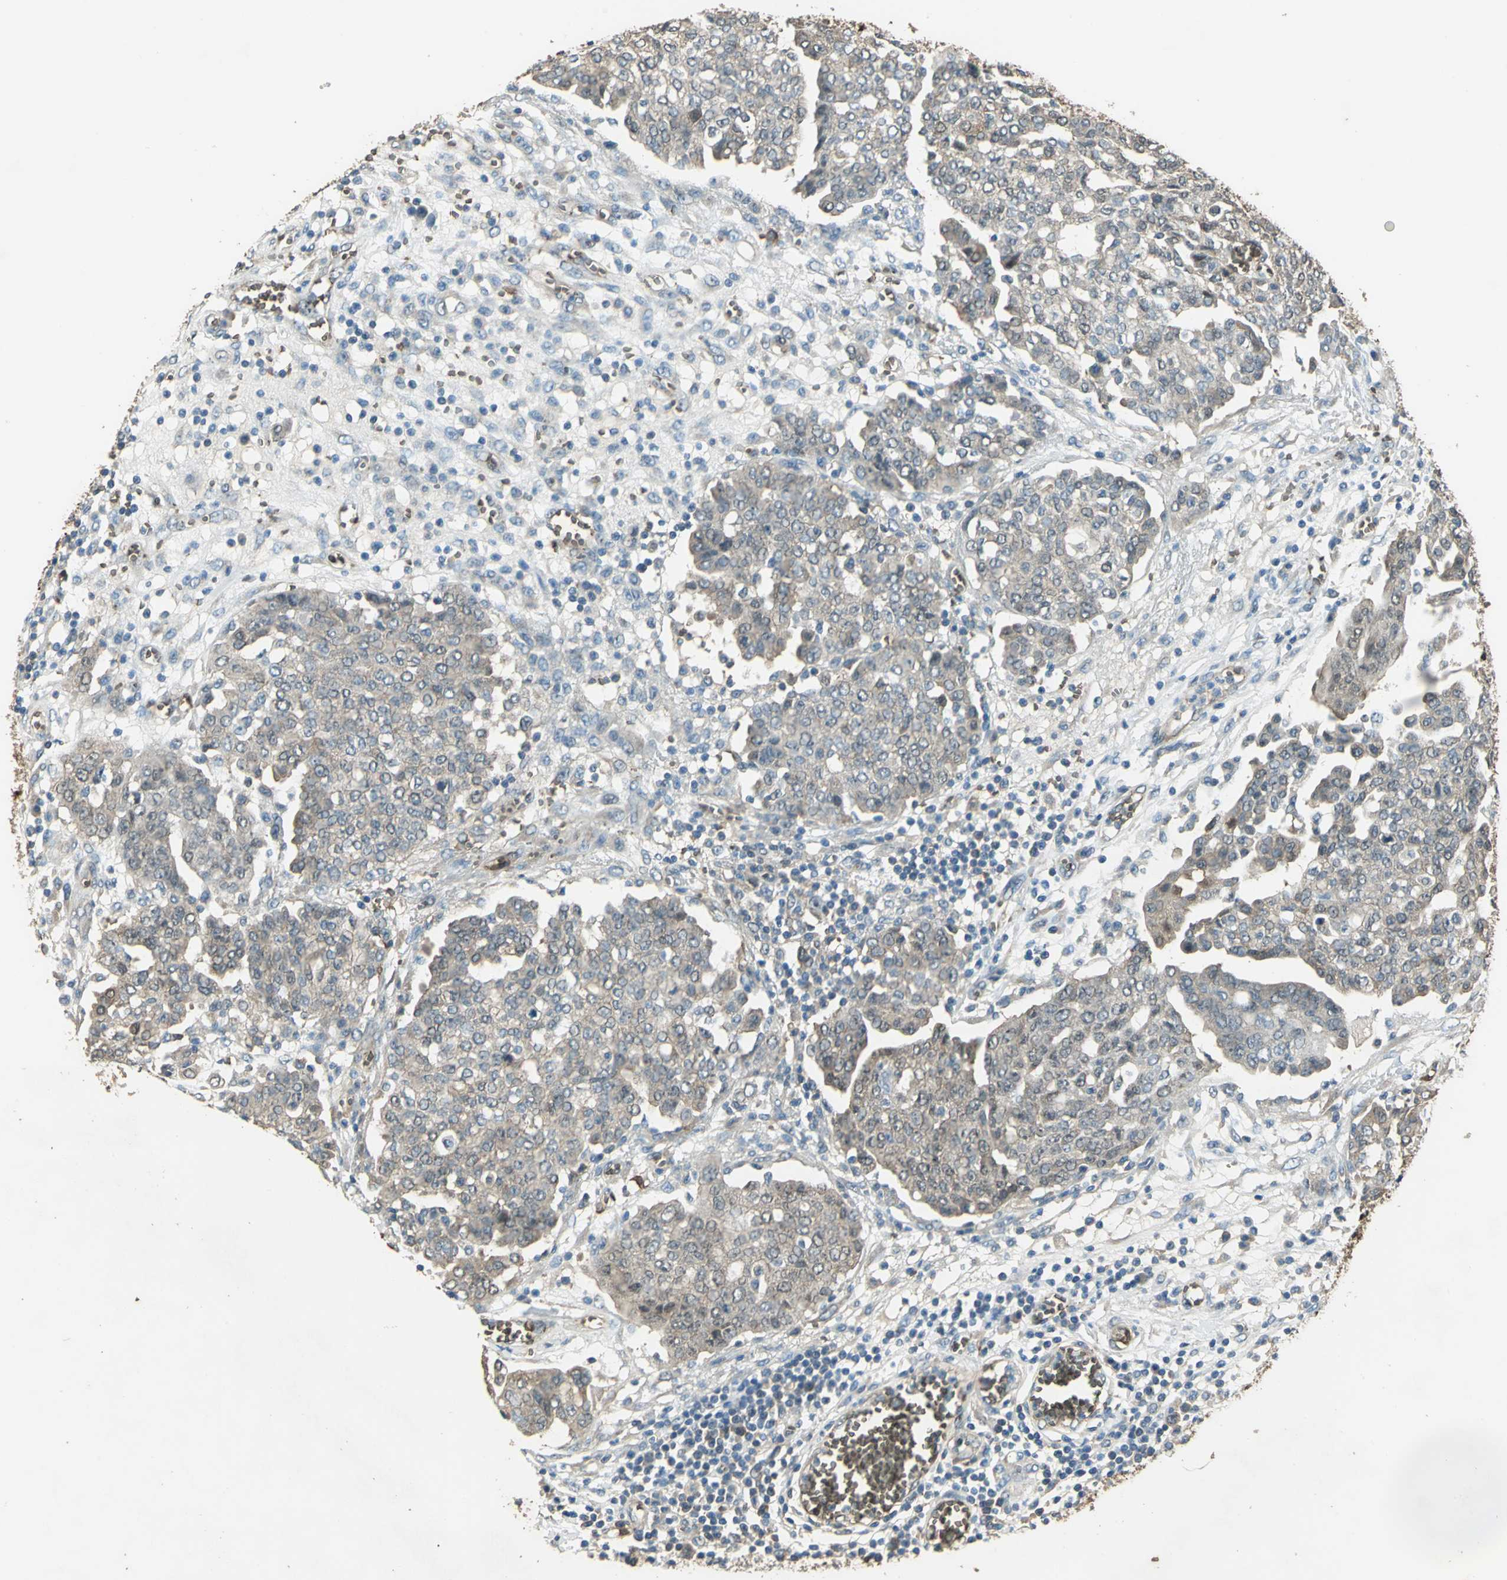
{"staining": {"intensity": "weak", "quantity": "25%-75%", "location": "cytoplasmic/membranous"}, "tissue": "ovarian cancer", "cell_type": "Tumor cells", "image_type": "cancer", "snomed": [{"axis": "morphology", "description": "Cystadenocarcinoma, serous, NOS"}, {"axis": "topography", "description": "Soft tissue"}, {"axis": "topography", "description": "Ovary"}], "caption": "A high-resolution micrograph shows immunohistochemistry staining of ovarian serous cystadenocarcinoma, which reveals weak cytoplasmic/membranous positivity in approximately 25%-75% of tumor cells.", "gene": "DDAH1", "patient": {"sex": "female", "age": 57}}